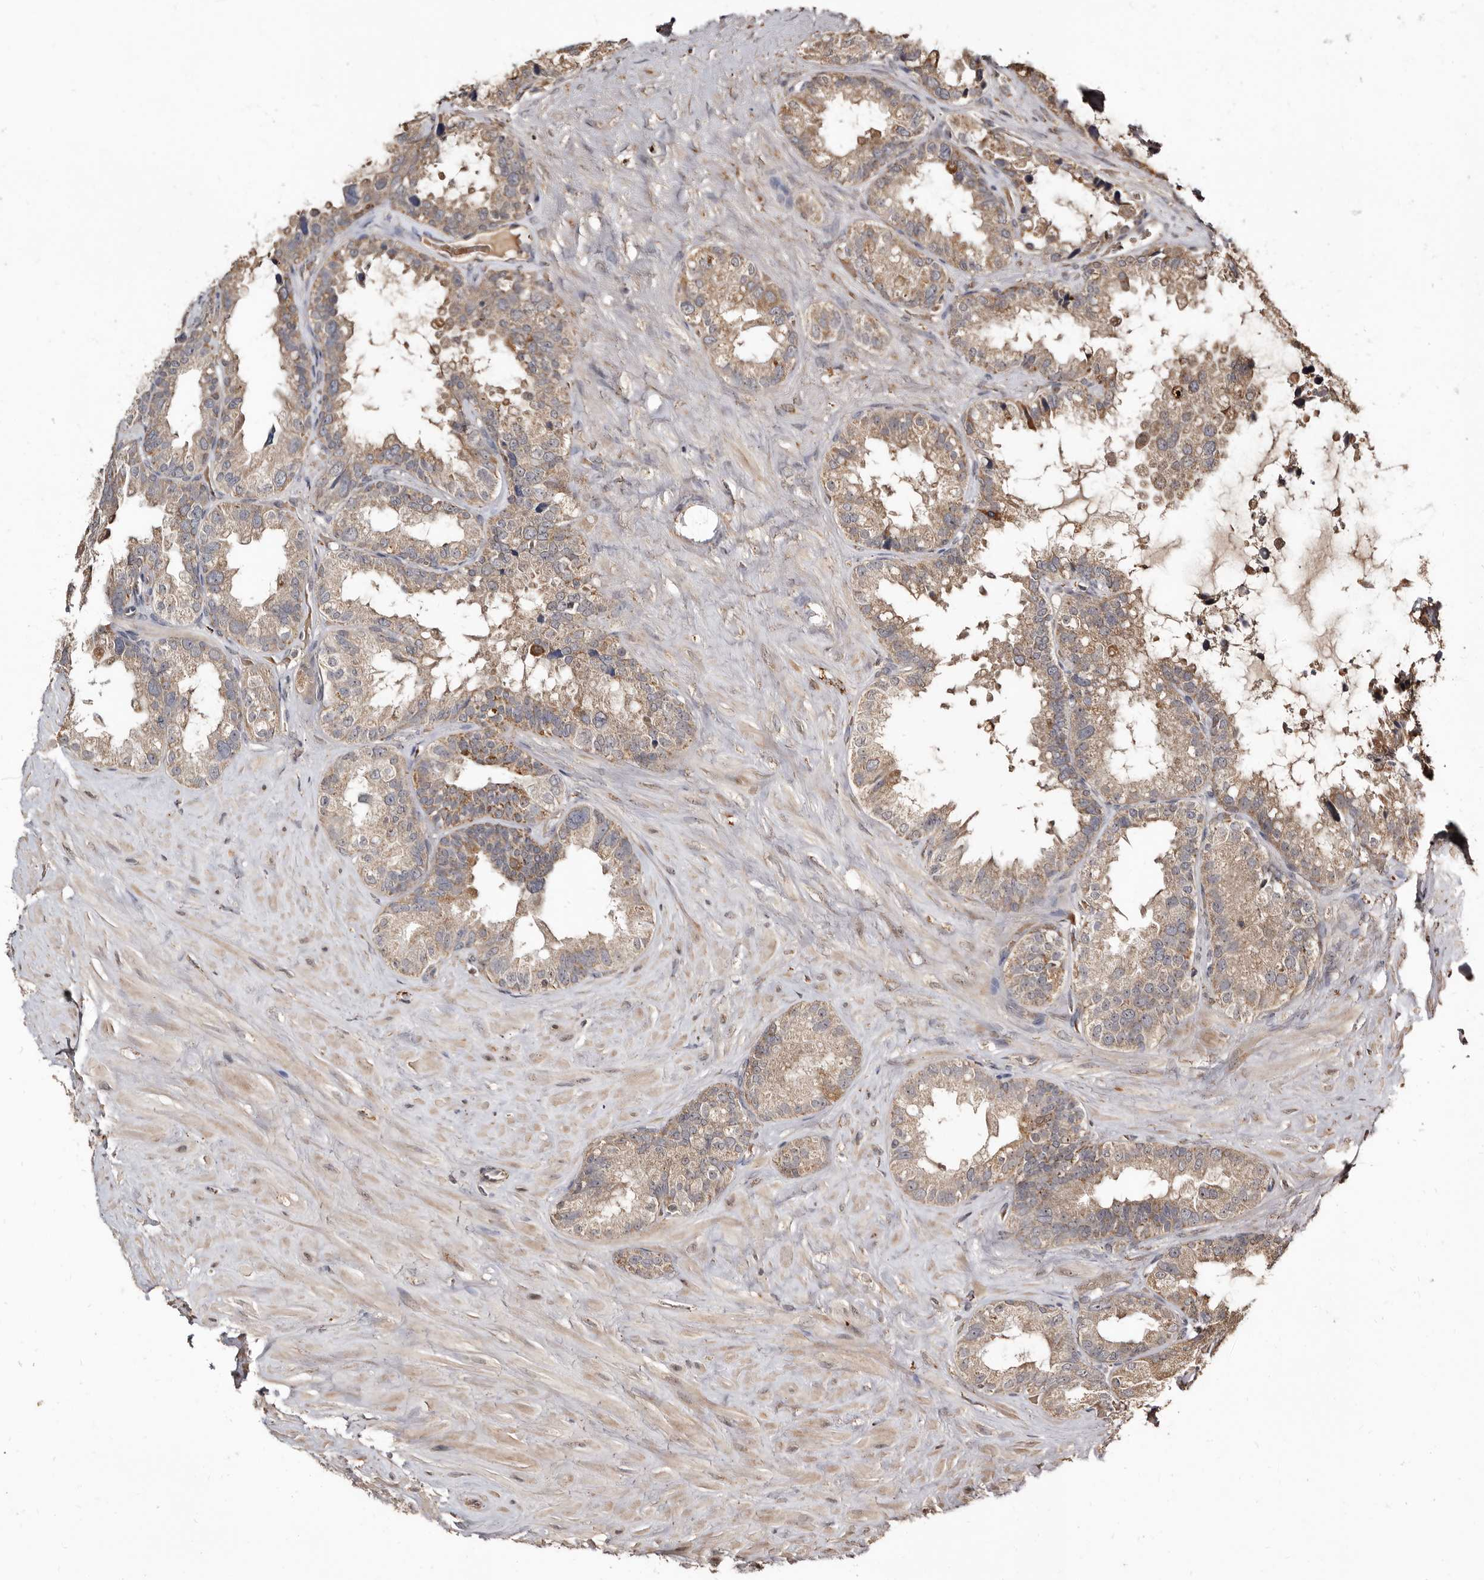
{"staining": {"intensity": "moderate", "quantity": "25%-75%", "location": "cytoplasmic/membranous"}, "tissue": "seminal vesicle", "cell_type": "Glandular cells", "image_type": "normal", "snomed": [{"axis": "morphology", "description": "Normal tissue, NOS"}, {"axis": "topography", "description": "Seminal veicle"}], "caption": "Seminal vesicle stained for a protein (brown) demonstrates moderate cytoplasmic/membranous positive expression in about 25%-75% of glandular cells.", "gene": "AKAP7", "patient": {"sex": "male", "age": 80}}